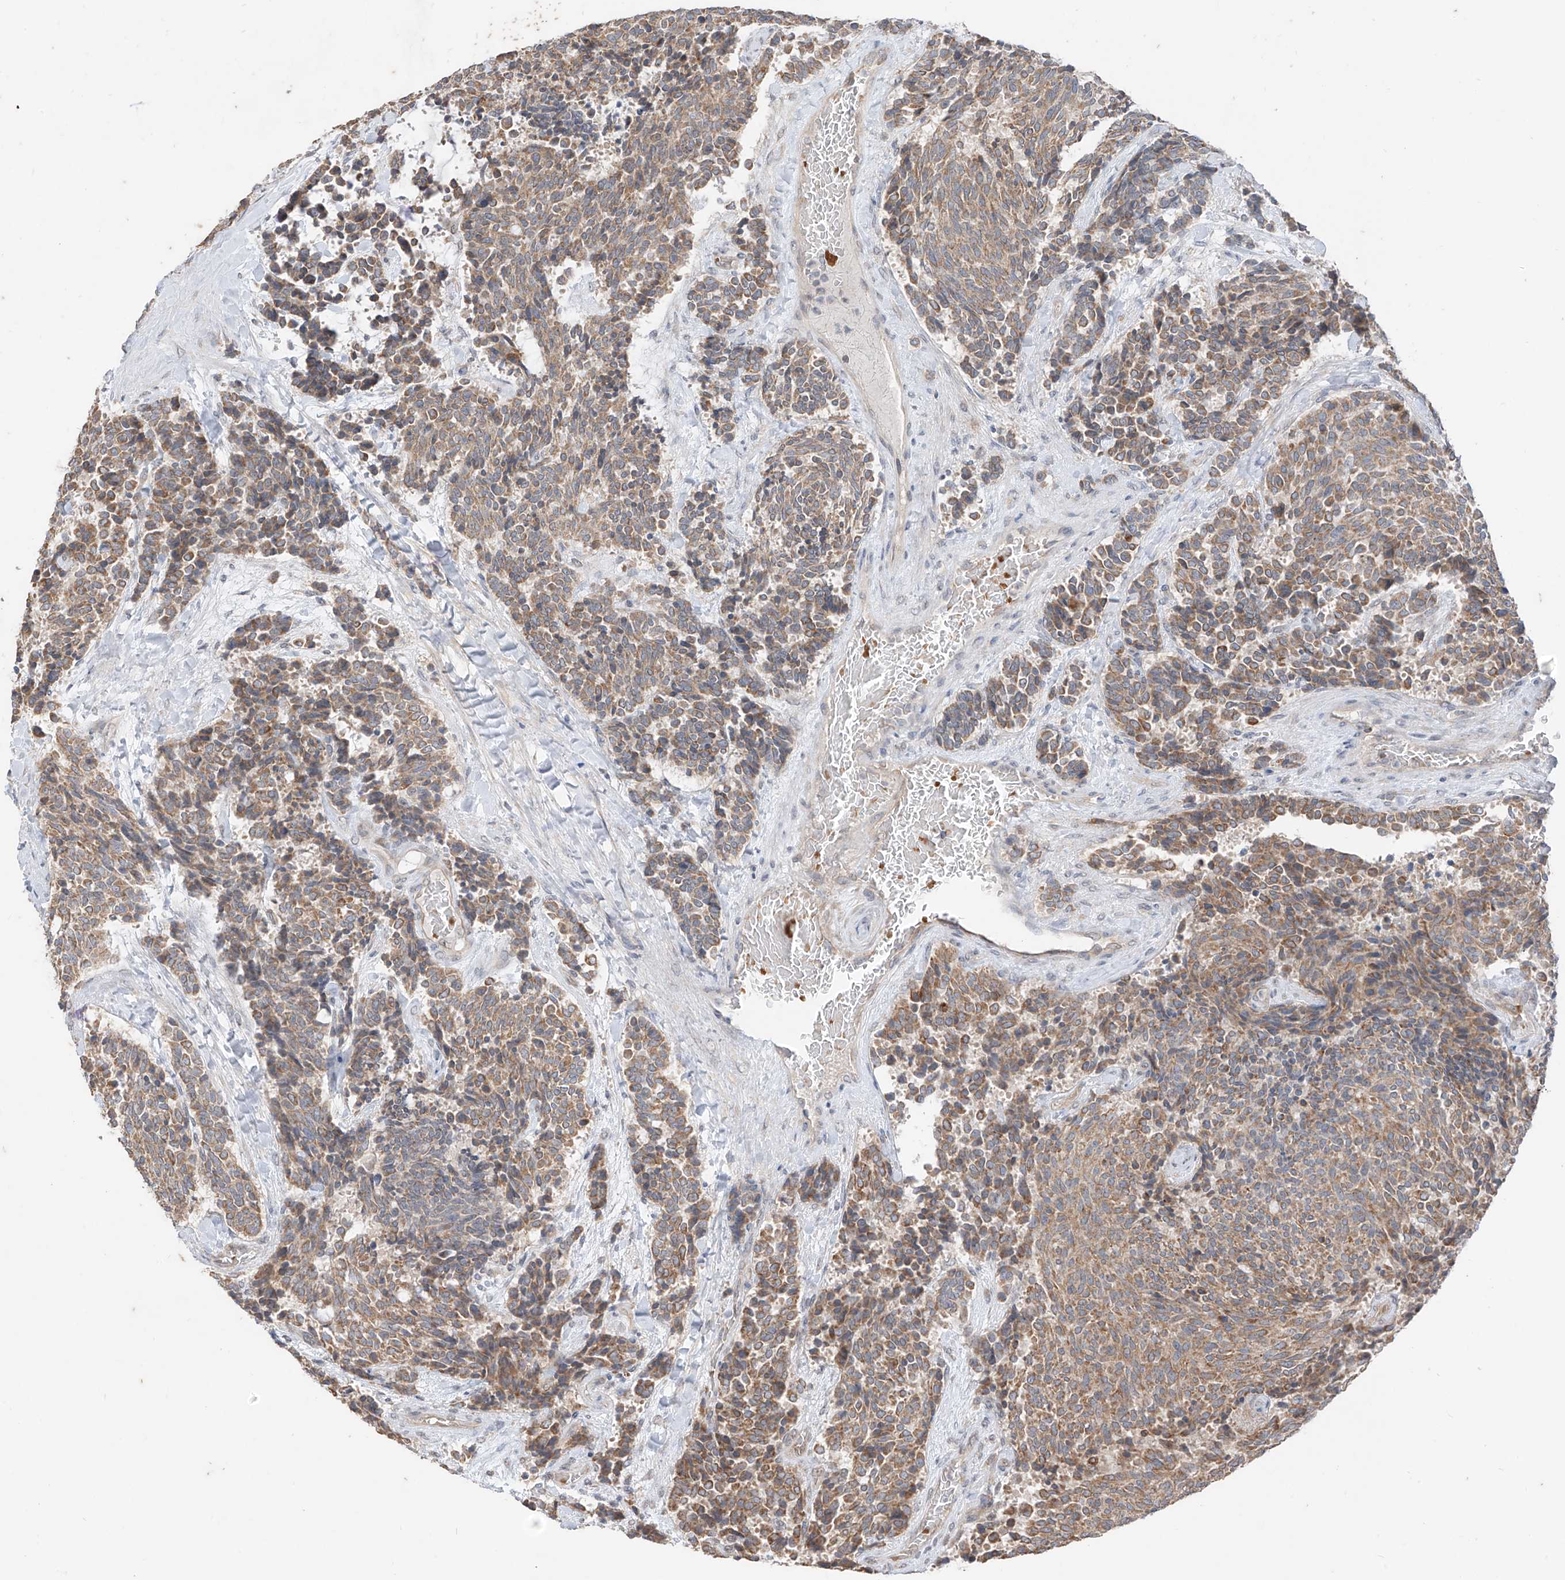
{"staining": {"intensity": "moderate", "quantity": ">75%", "location": "cytoplasmic/membranous"}, "tissue": "carcinoid", "cell_type": "Tumor cells", "image_type": "cancer", "snomed": [{"axis": "morphology", "description": "Carcinoid, malignant, NOS"}, {"axis": "topography", "description": "Pancreas"}], "caption": "Human carcinoid stained for a protein (brown) reveals moderate cytoplasmic/membranous positive positivity in about >75% of tumor cells.", "gene": "MTUS2", "patient": {"sex": "female", "age": 54}}